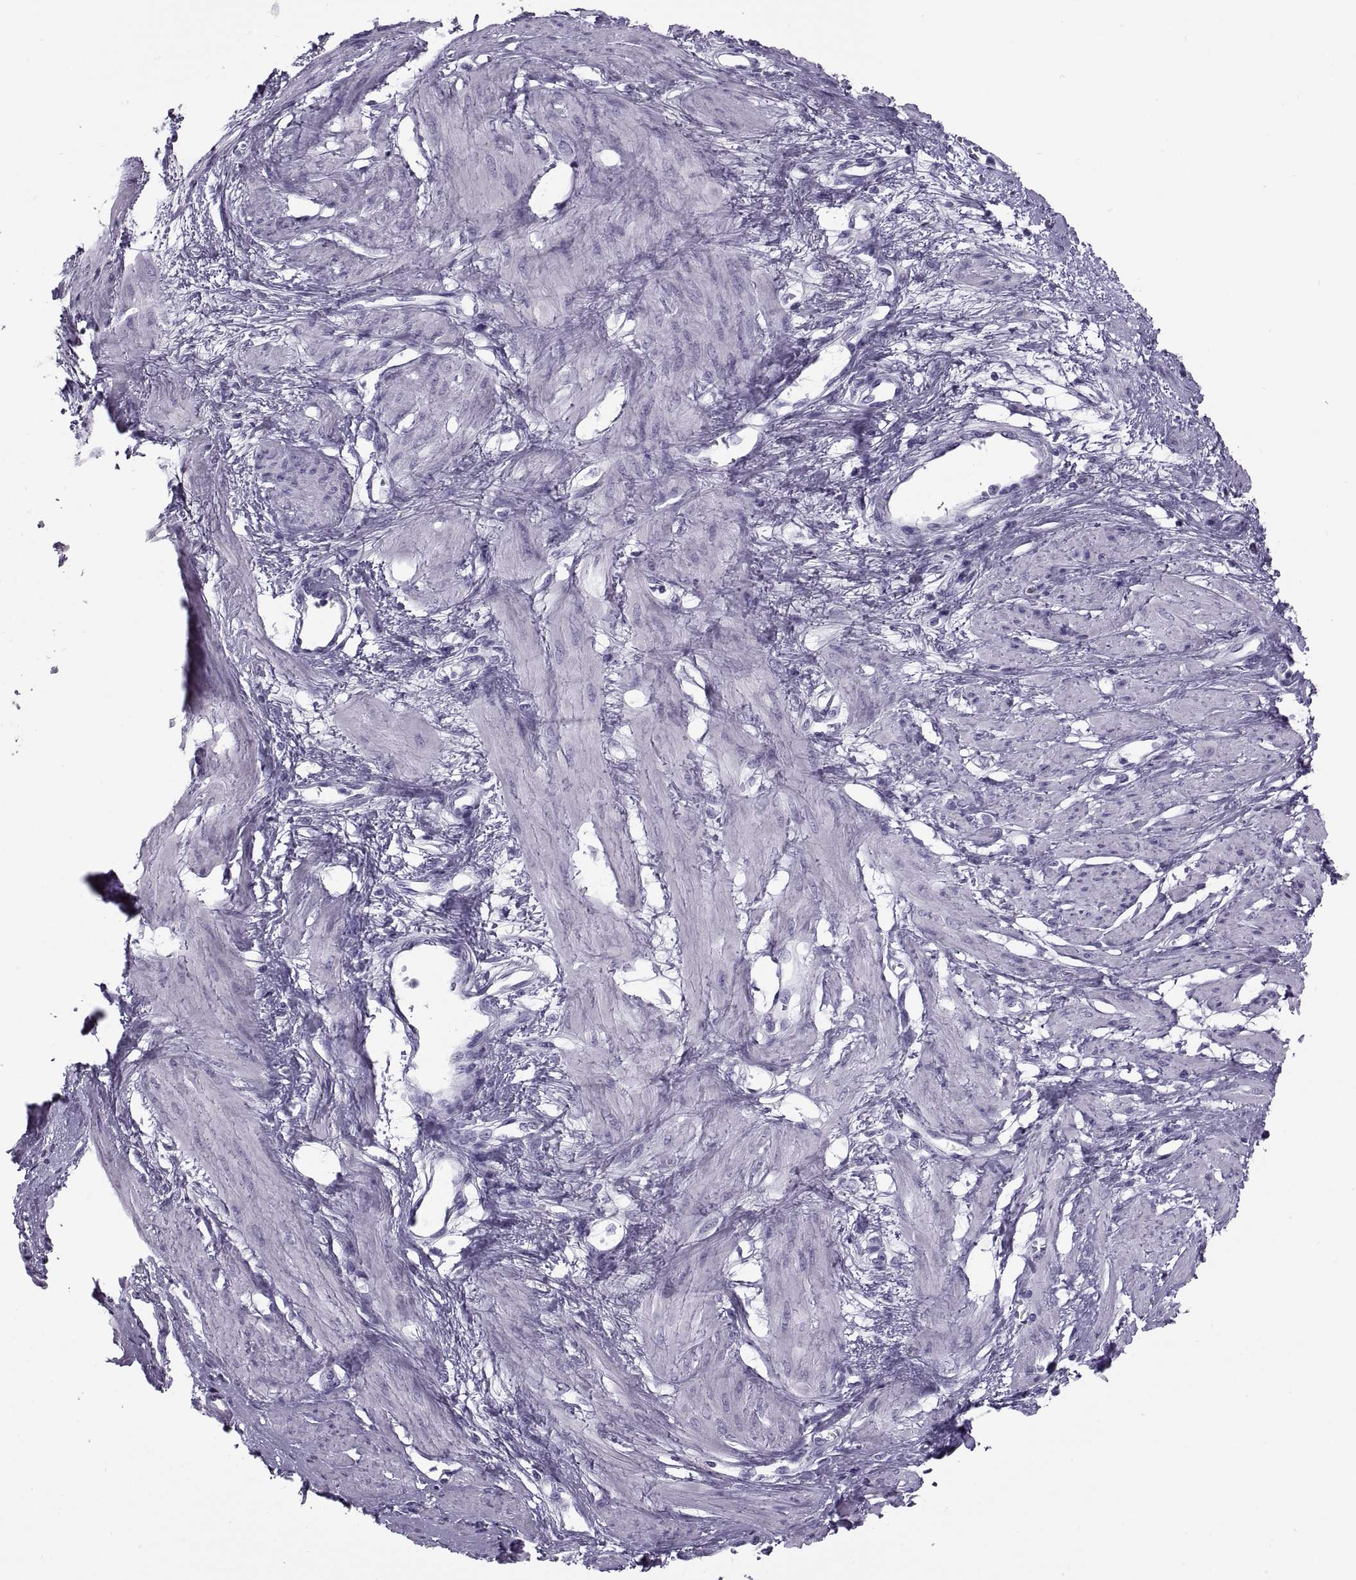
{"staining": {"intensity": "negative", "quantity": "none", "location": "none"}, "tissue": "smooth muscle", "cell_type": "Smooth muscle cells", "image_type": "normal", "snomed": [{"axis": "morphology", "description": "Normal tissue, NOS"}, {"axis": "topography", "description": "Smooth muscle"}, {"axis": "topography", "description": "Uterus"}], "caption": "Smooth muscle cells are negative for brown protein staining in benign smooth muscle. (DAB (3,3'-diaminobenzidine) immunohistochemistry with hematoxylin counter stain).", "gene": "RLBP1", "patient": {"sex": "female", "age": 39}}